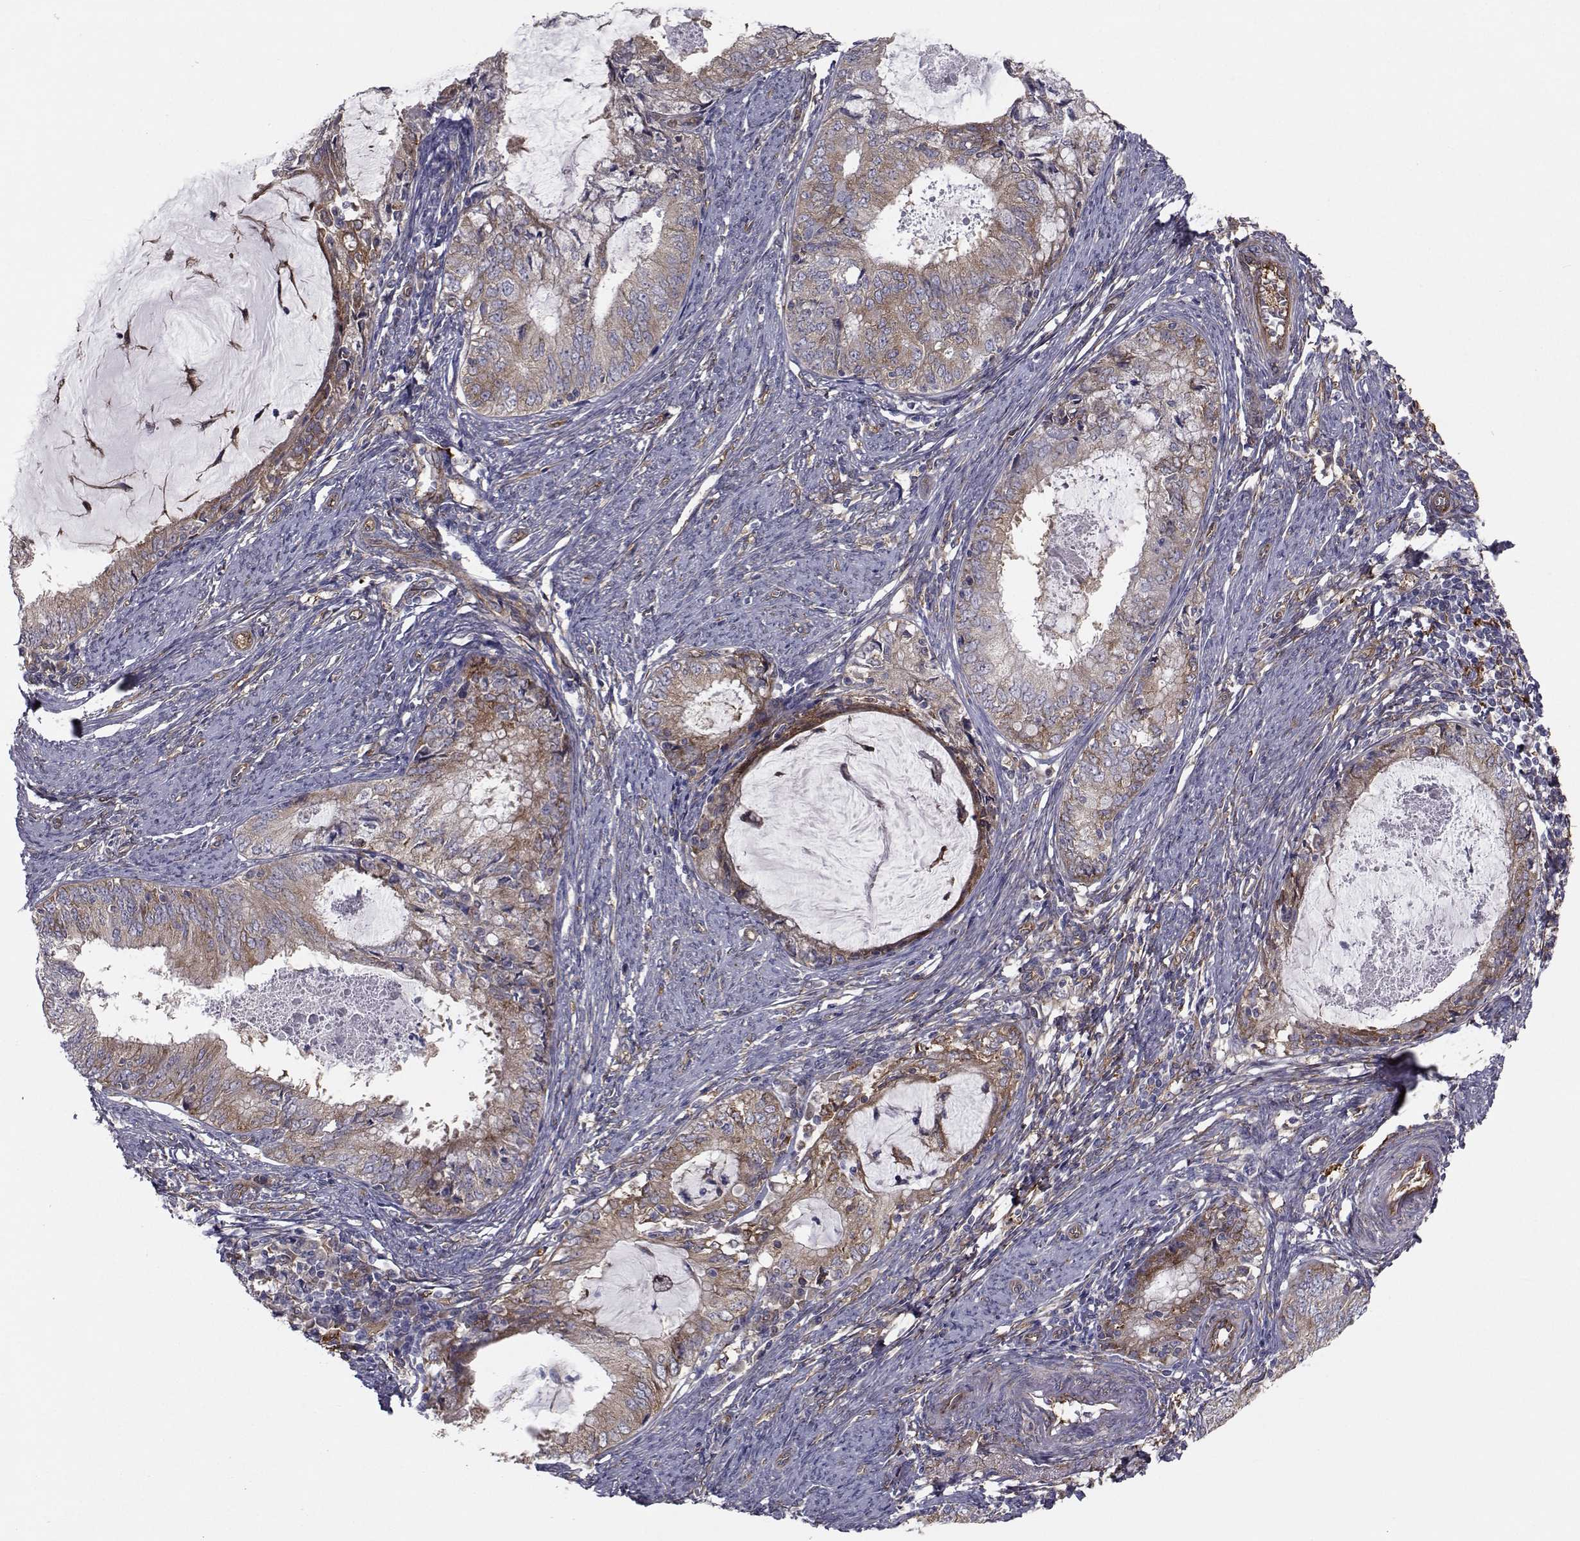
{"staining": {"intensity": "moderate", "quantity": ">75%", "location": "cytoplasmic/membranous"}, "tissue": "endometrial cancer", "cell_type": "Tumor cells", "image_type": "cancer", "snomed": [{"axis": "morphology", "description": "Adenocarcinoma, NOS"}, {"axis": "topography", "description": "Endometrium"}], "caption": "Endometrial cancer (adenocarcinoma) stained with immunohistochemistry (IHC) exhibits moderate cytoplasmic/membranous positivity in approximately >75% of tumor cells.", "gene": "TRIP10", "patient": {"sex": "female", "age": 57}}